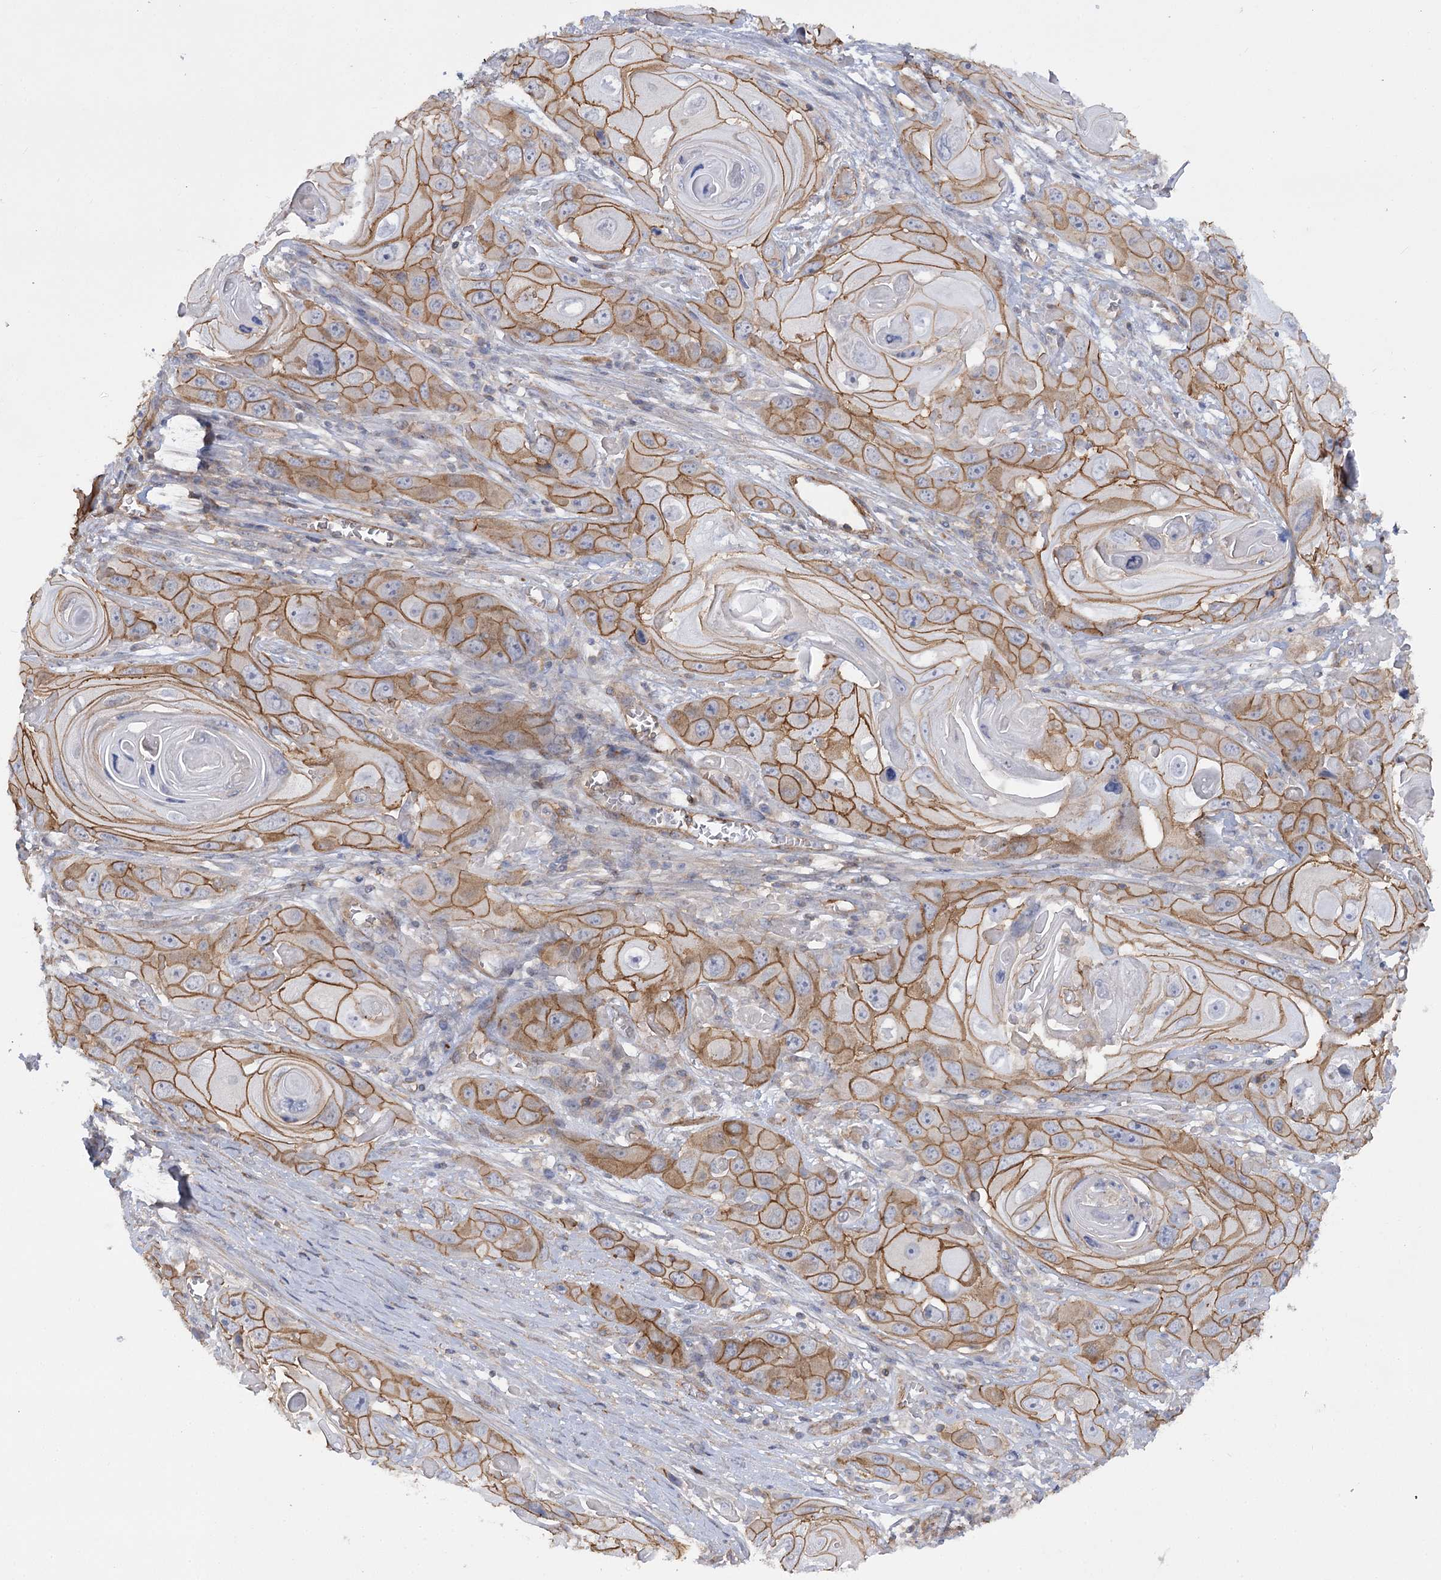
{"staining": {"intensity": "strong", "quantity": ">75%", "location": "cytoplasmic/membranous"}, "tissue": "skin cancer", "cell_type": "Tumor cells", "image_type": "cancer", "snomed": [{"axis": "morphology", "description": "Squamous cell carcinoma, NOS"}, {"axis": "topography", "description": "Skin"}], "caption": "A histopathology image of skin cancer (squamous cell carcinoma) stained for a protein exhibits strong cytoplasmic/membranous brown staining in tumor cells. (Stains: DAB (3,3'-diaminobenzidine) in brown, nuclei in blue, Microscopy: brightfield microscopy at high magnification).", "gene": "SYNPO2", "patient": {"sex": "male", "age": 55}}